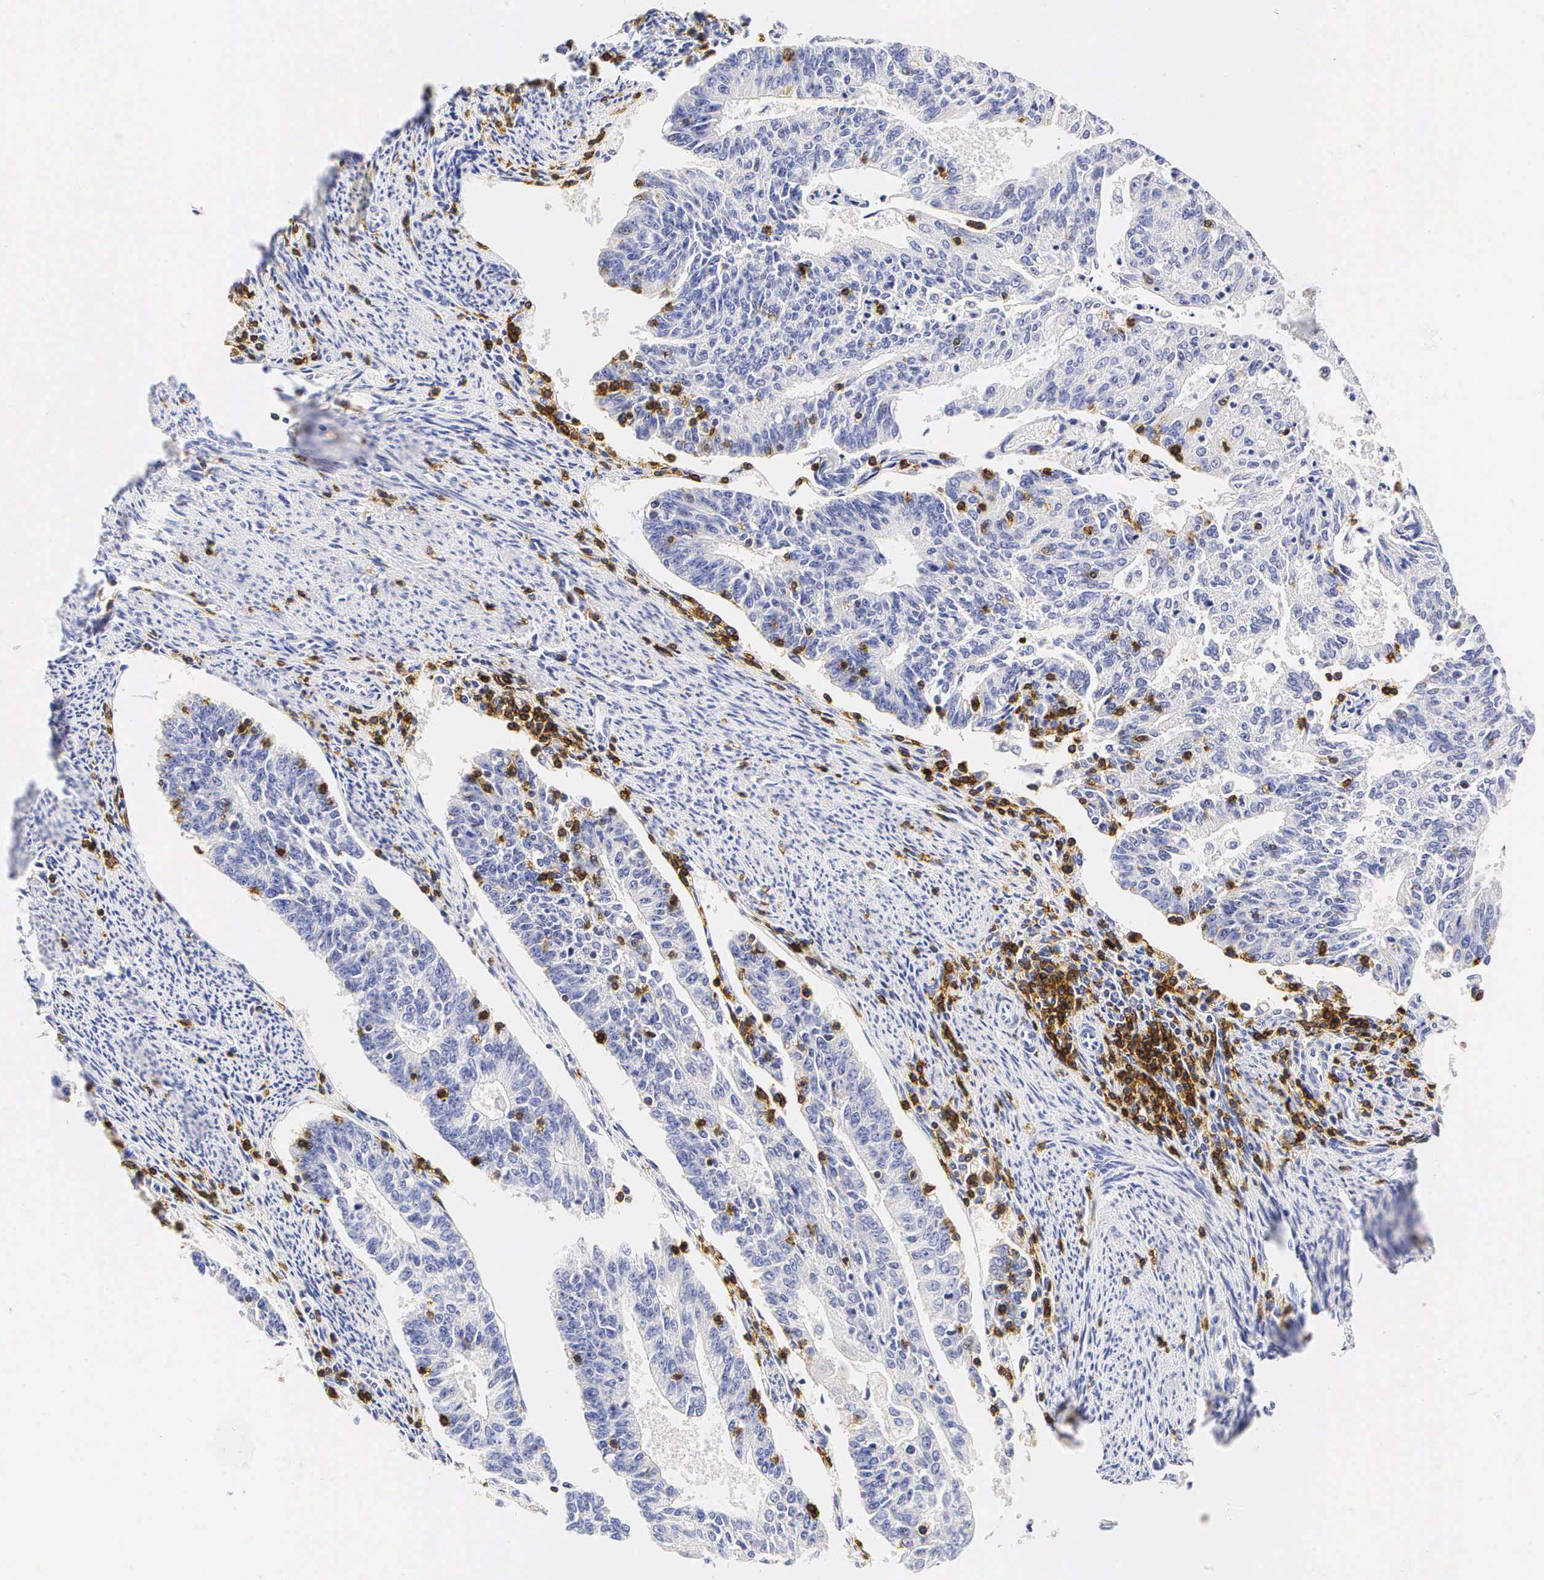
{"staining": {"intensity": "negative", "quantity": "none", "location": "none"}, "tissue": "endometrial cancer", "cell_type": "Tumor cells", "image_type": "cancer", "snomed": [{"axis": "morphology", "description": "Adenocarcinoma, NOS"}, {"axis": "topography", "description": "Endometrium"}], "caption": "The image reveals no staining of tumor cells in adenocarcinoma (endometrial).", "gene": "CD3E", "patient": {"sex": "female", "age": 56}}